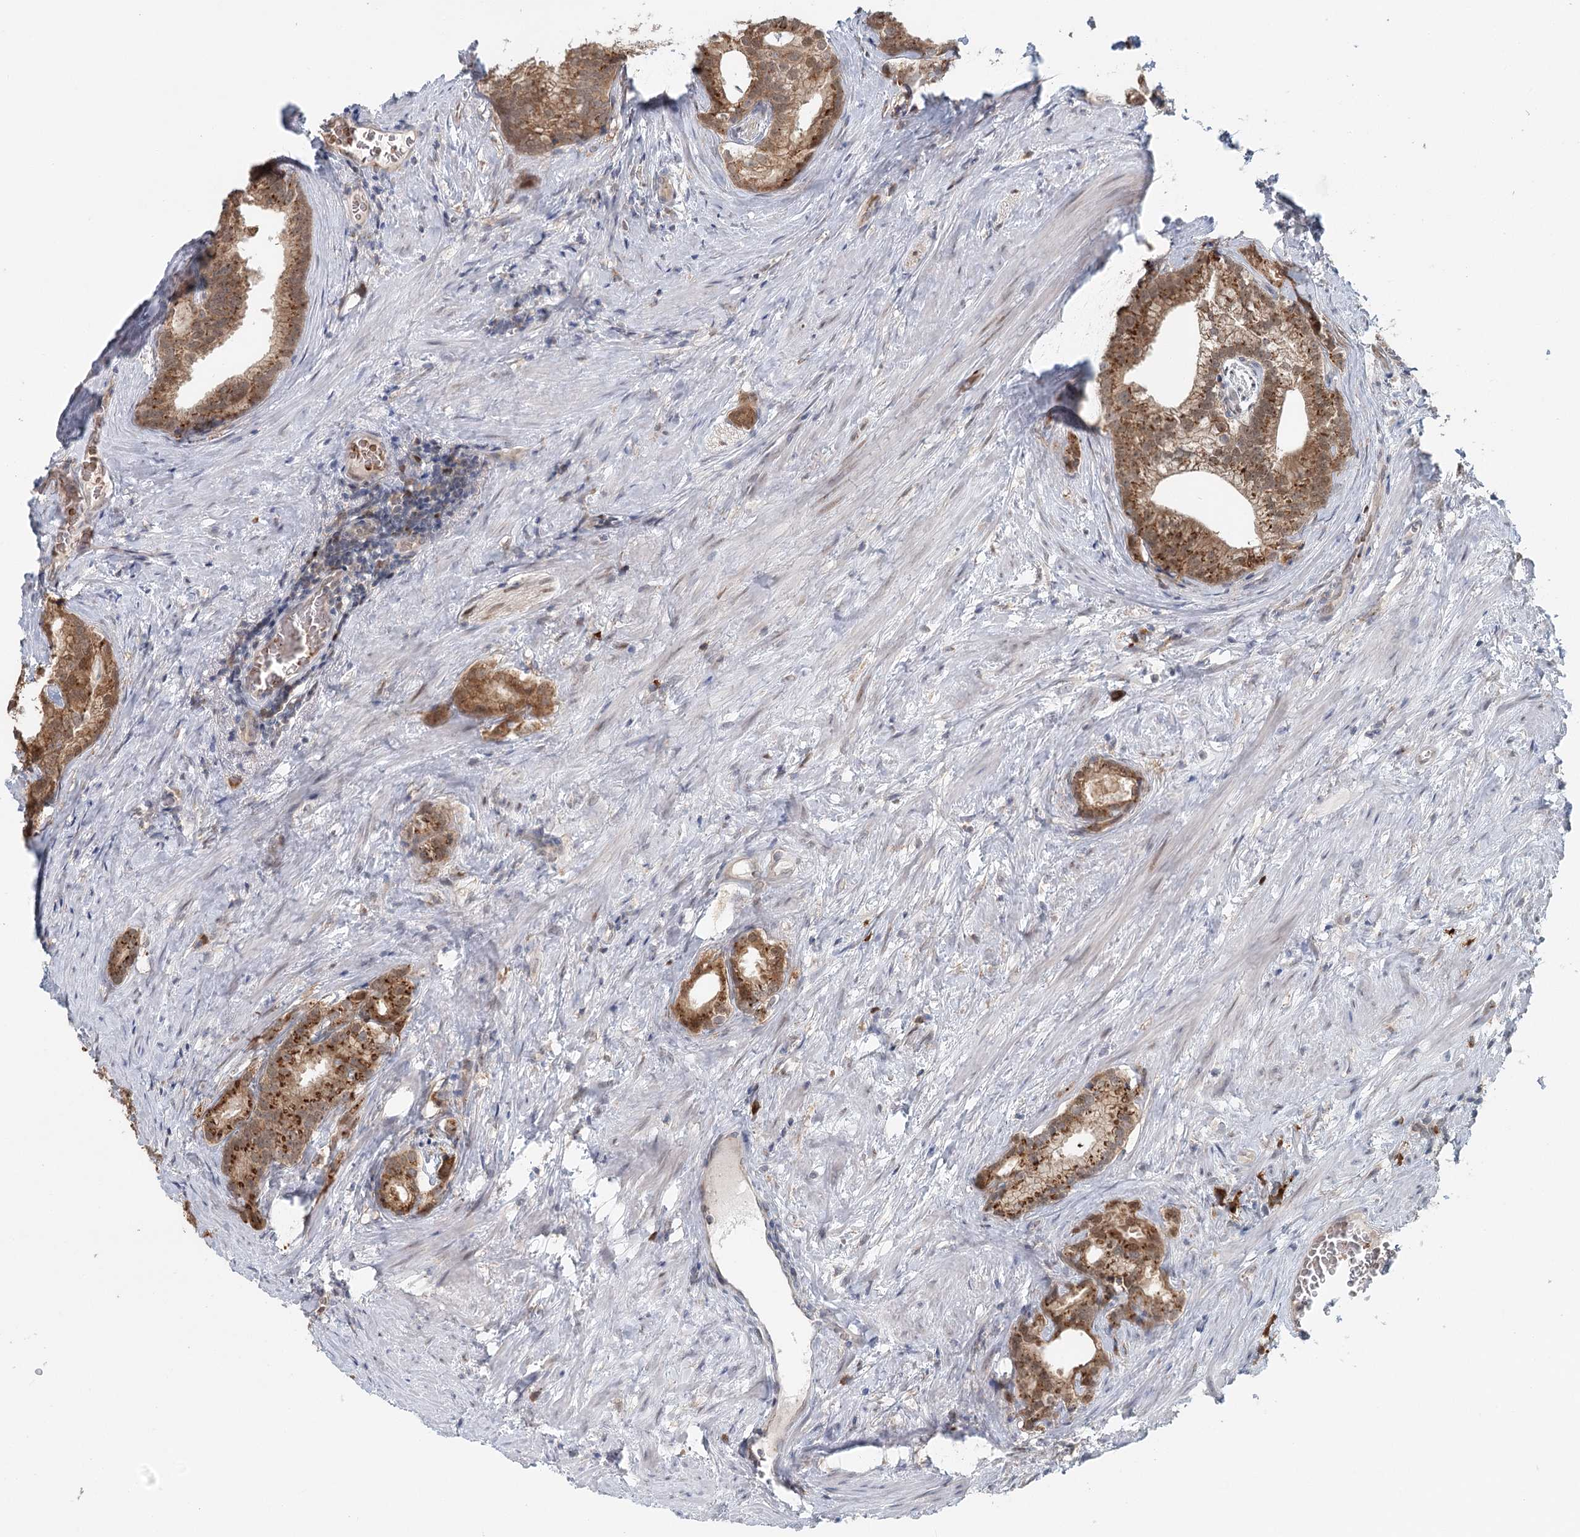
{"staining": {"intensity": "moderate", "quantity": ">75%", "location": "cytoplasmic/membranous"}, "tissue": "prostate cancer", "cell_type": "Tumor cells", "image_type": "cancer", "snomed": [{"axis": "morphology", "description": "Adenocarcinoma, Low grade"}, {"axis": "topography", "description": "Prostate"}], "caption": "Protein expression analysis of prostate cancer exhibits moderate cytoplasmic/membranous positivity in about >75% of tumor cells. (brown staining indicates protein expression, while blue staining denotes nuclei).", "gene": "ADK", "patient": {"sex": "male", "age": 71}}